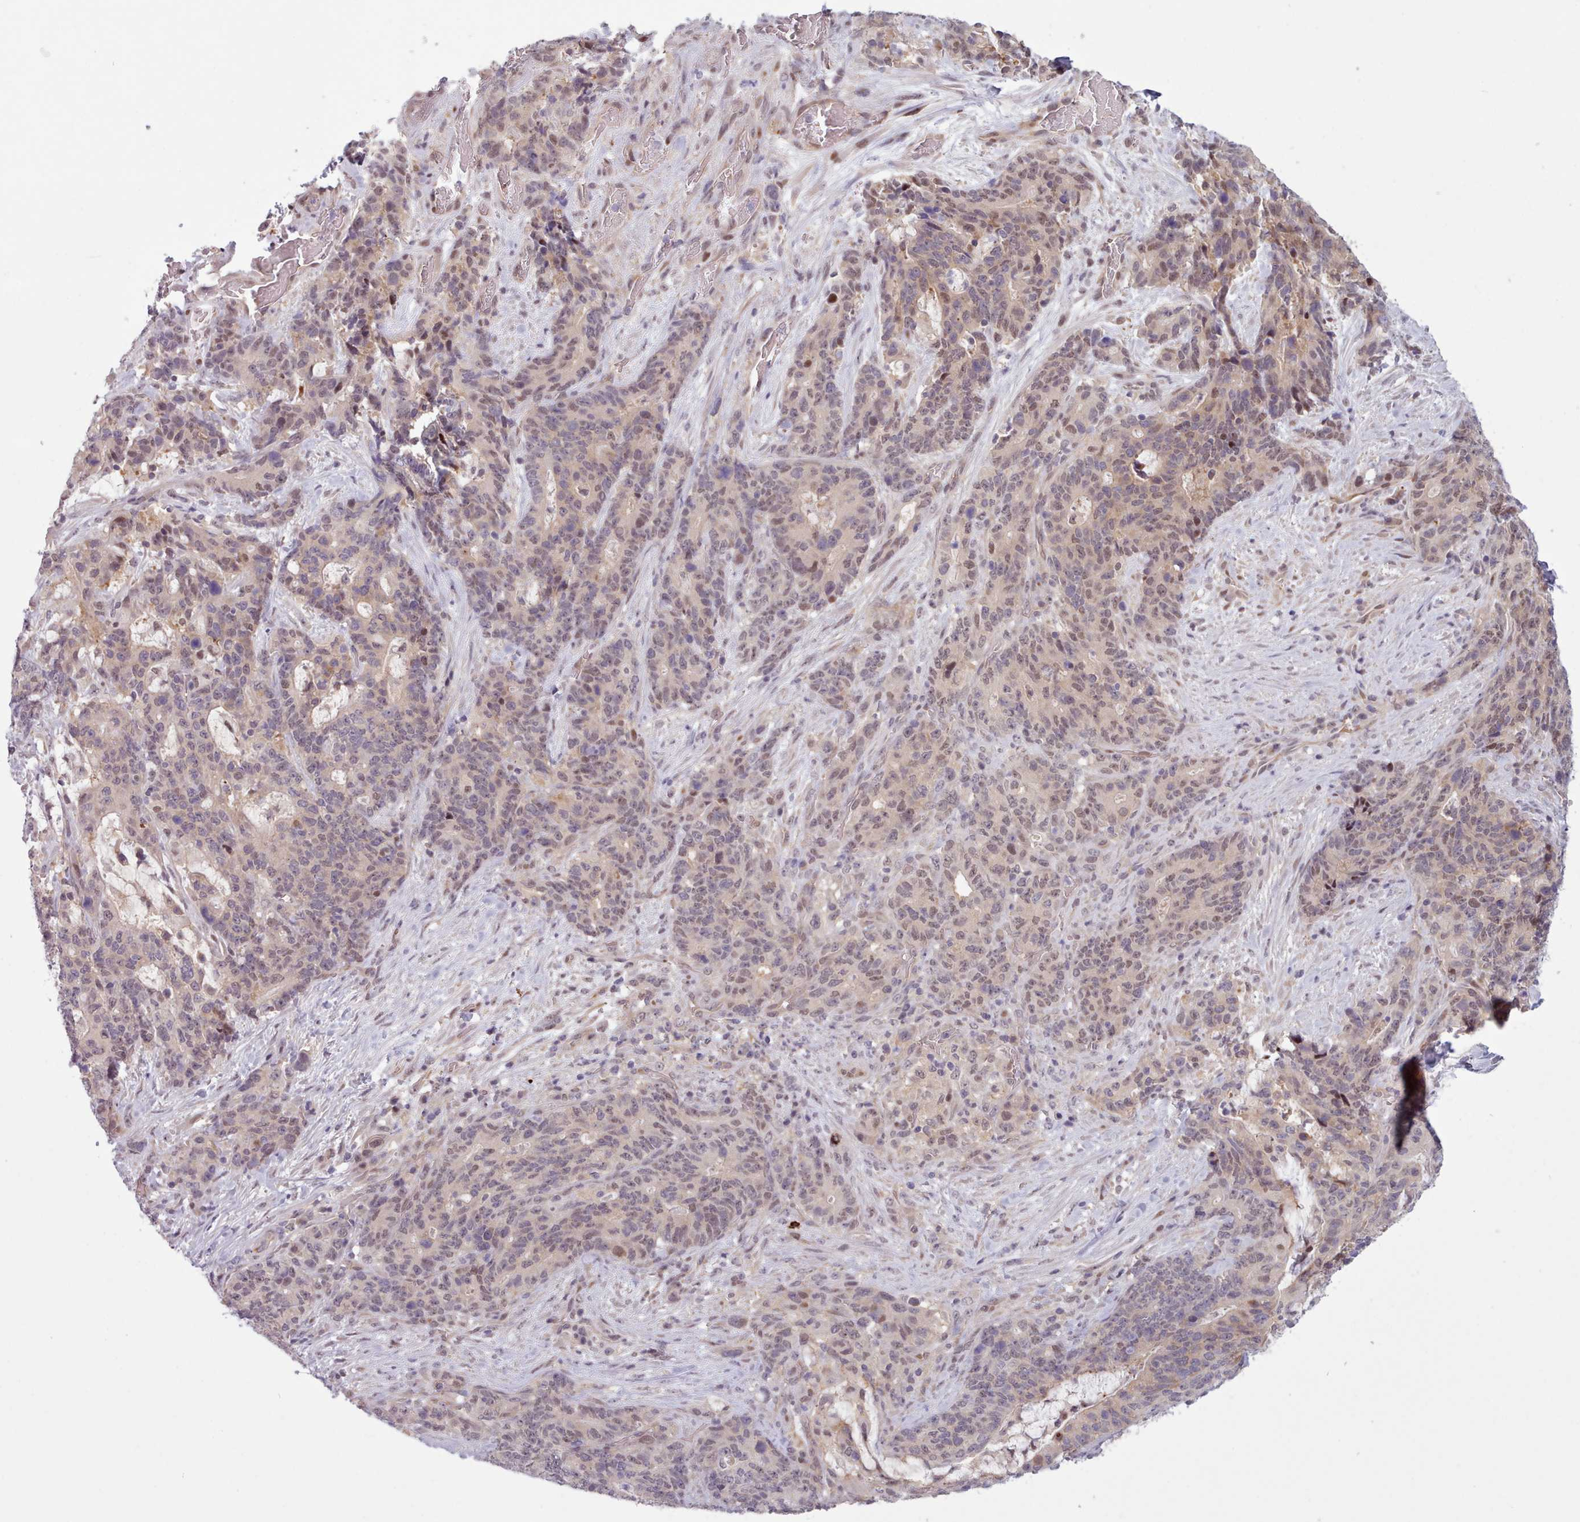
{"staining": {"intensity": "weak", "quantity": "25%-75%", "location": "nuclear"}, "tissue": "stomach cancer", "cell_type": "Tumor cells", "image_type": "cancer", "snomed": [{"axis": "morphology", "description": "Normal tissue, NOS"}, {"axis": "morphology", "description": "Adenocarcinoma, NOS"}, {"axis": "topography", "description": "Stomach"}], "caption": "The micrograph reveals immunohistochemical staining of stomach cancer. There is weak nuclear positivity is identified in about 25%-75% of tumor cells. Using DAB (3,3'-diaminobenzidine) (brown) and hematoxylin (blue) stains, captured at high magnification using brightfield microscopy.", "gene": "KBTBD7", "patient": {"sex": "female", "age": 64}}